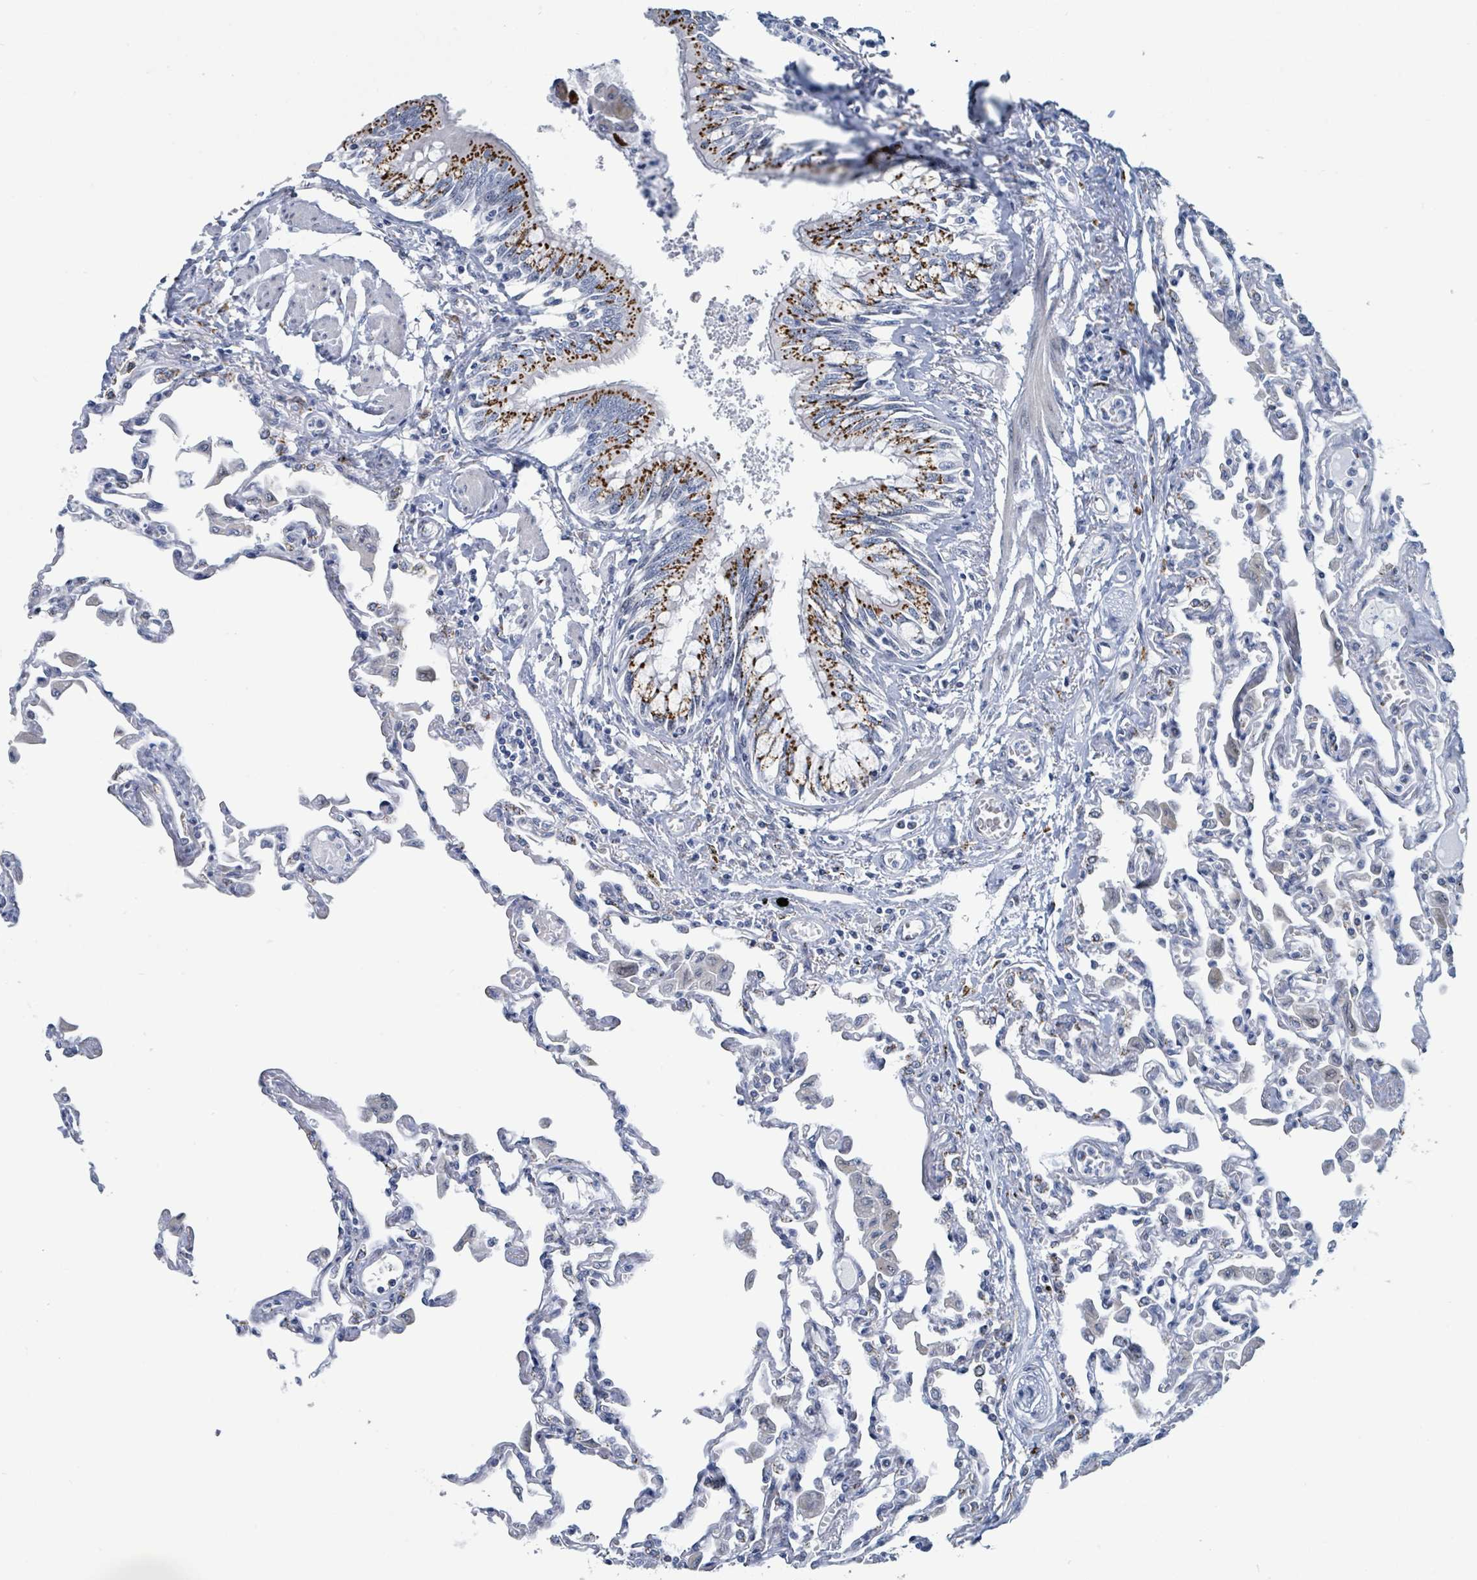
{"staining": {"intensity": "negative", "quantity": "none", "location": "none"}, "tissue": "lung", "cell_type": "Alveolar cells", "image_type": "normal", "snomed": [{"axis": "morphology", "description": "Normal tissue, NOS"}, {"axis": "topography", "description": "Bronchus"}, {"axis": "topography", "description": "Lung"}], "caption": "Lung was stained to show a protein in brown. There is no significant expression in alveolar cells. The staining was performed using DAB (3,3'-diaminobenzidine) to visualize the protein expression in brown, while the nuclei were stained in blue with hematoxylin (Magnification: 20x).", "gene": "DCAF5", "patient": {"sex": "female", "age": 49}}